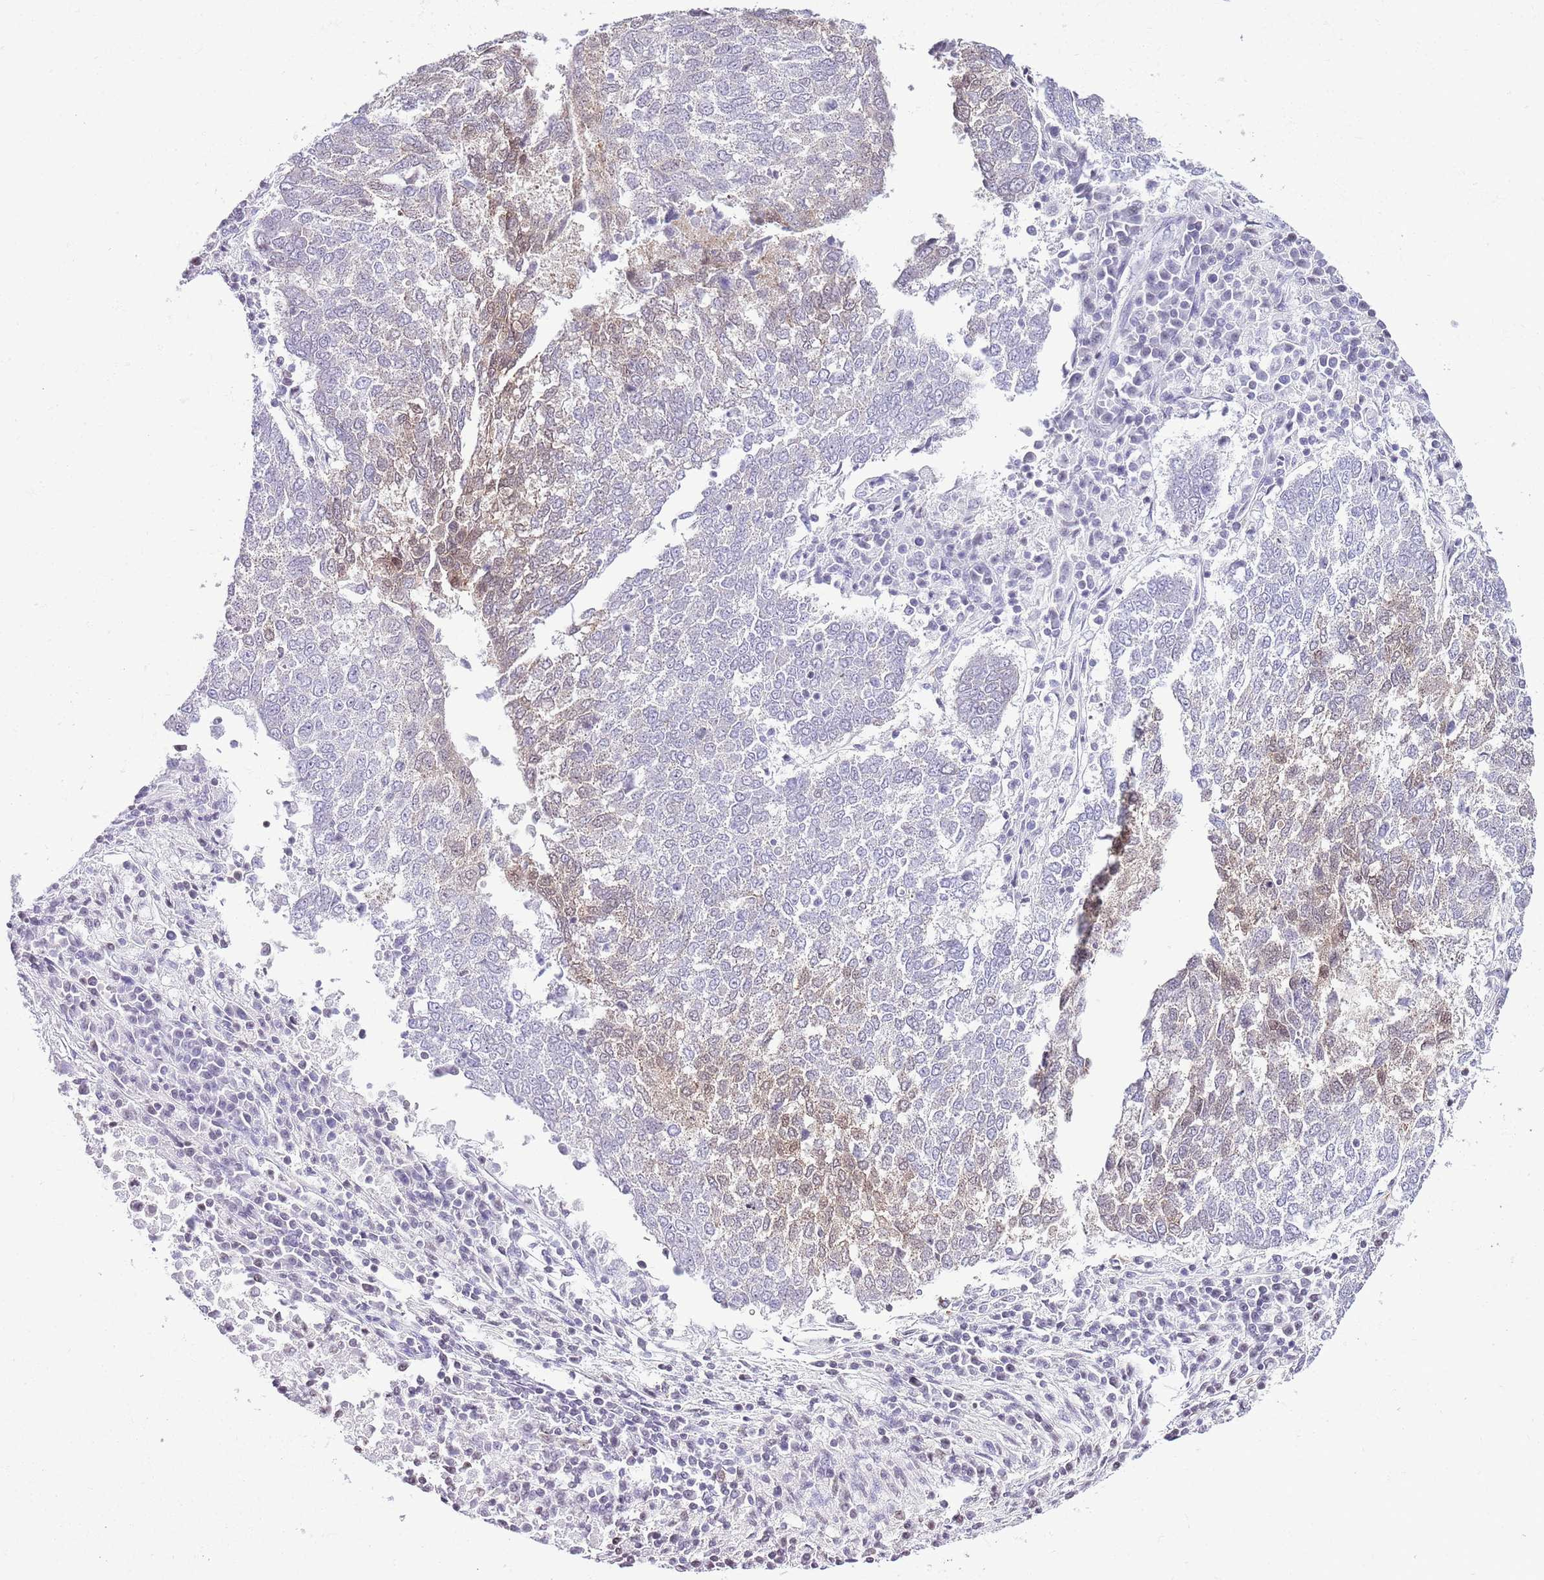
{"staining": {"intensity": "weak", "quantity": "<25%", "location": "cytoplasmic/membranous"}, "tissue": "lung cancer", "cell_type": "Tumor cells", "image_type": "cancer", "snomed": [{"axis": "morphology", "description": "Squamous cell carcinoma, NOS"}, {"axis": "topography", "description": "Lung"}], "caption": "Tumor cells show no significant expression in lung cancer. (Immunohistochemistry, brightfield microscopy, high magnification).", "gene": "PRR15", "patient": {"sex": "male", "age": 73}}